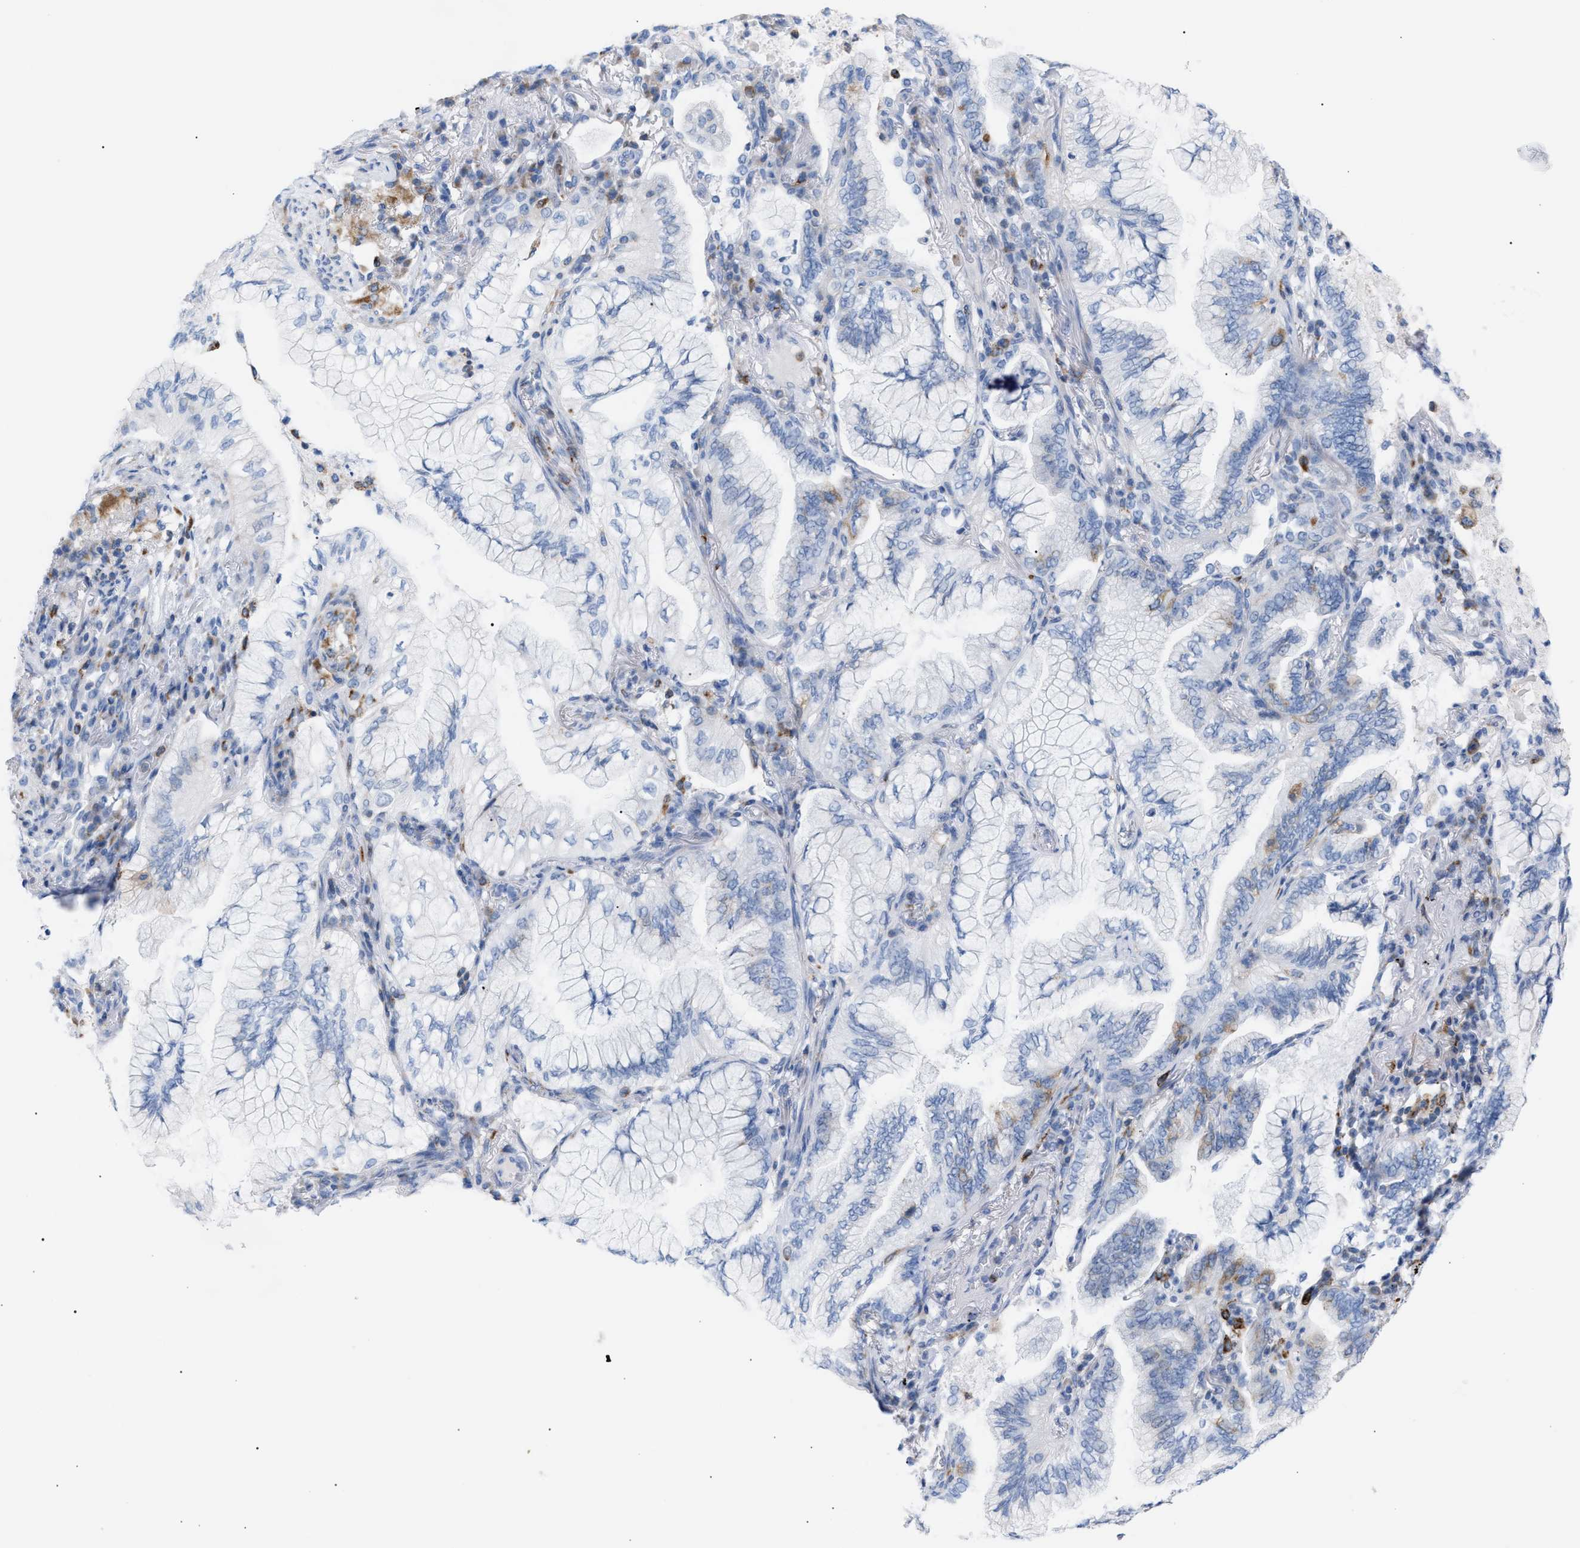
{"staining": {"intensity": "negative", "quantity": "none", "location": "none"}, "tissue": "lung cancer", "cell_type": "Tumor cells", "image_type": "cancer", "snomed": [{"axis": "morphology", "description": "Adenocarcinoma, NOS"}, {"axis": "topography", "description": "Lung"}], "caption": "Tumor cells show no significant protein expression in lung cancer (adenocarcinoma). (Brightfield microscopy of DAB (3,3'-diaminobenzidine) immunohistochemistry (IHC) at high magnification).", "gene": "TACC3", "patient": {"sex": "female", "age": 70}}